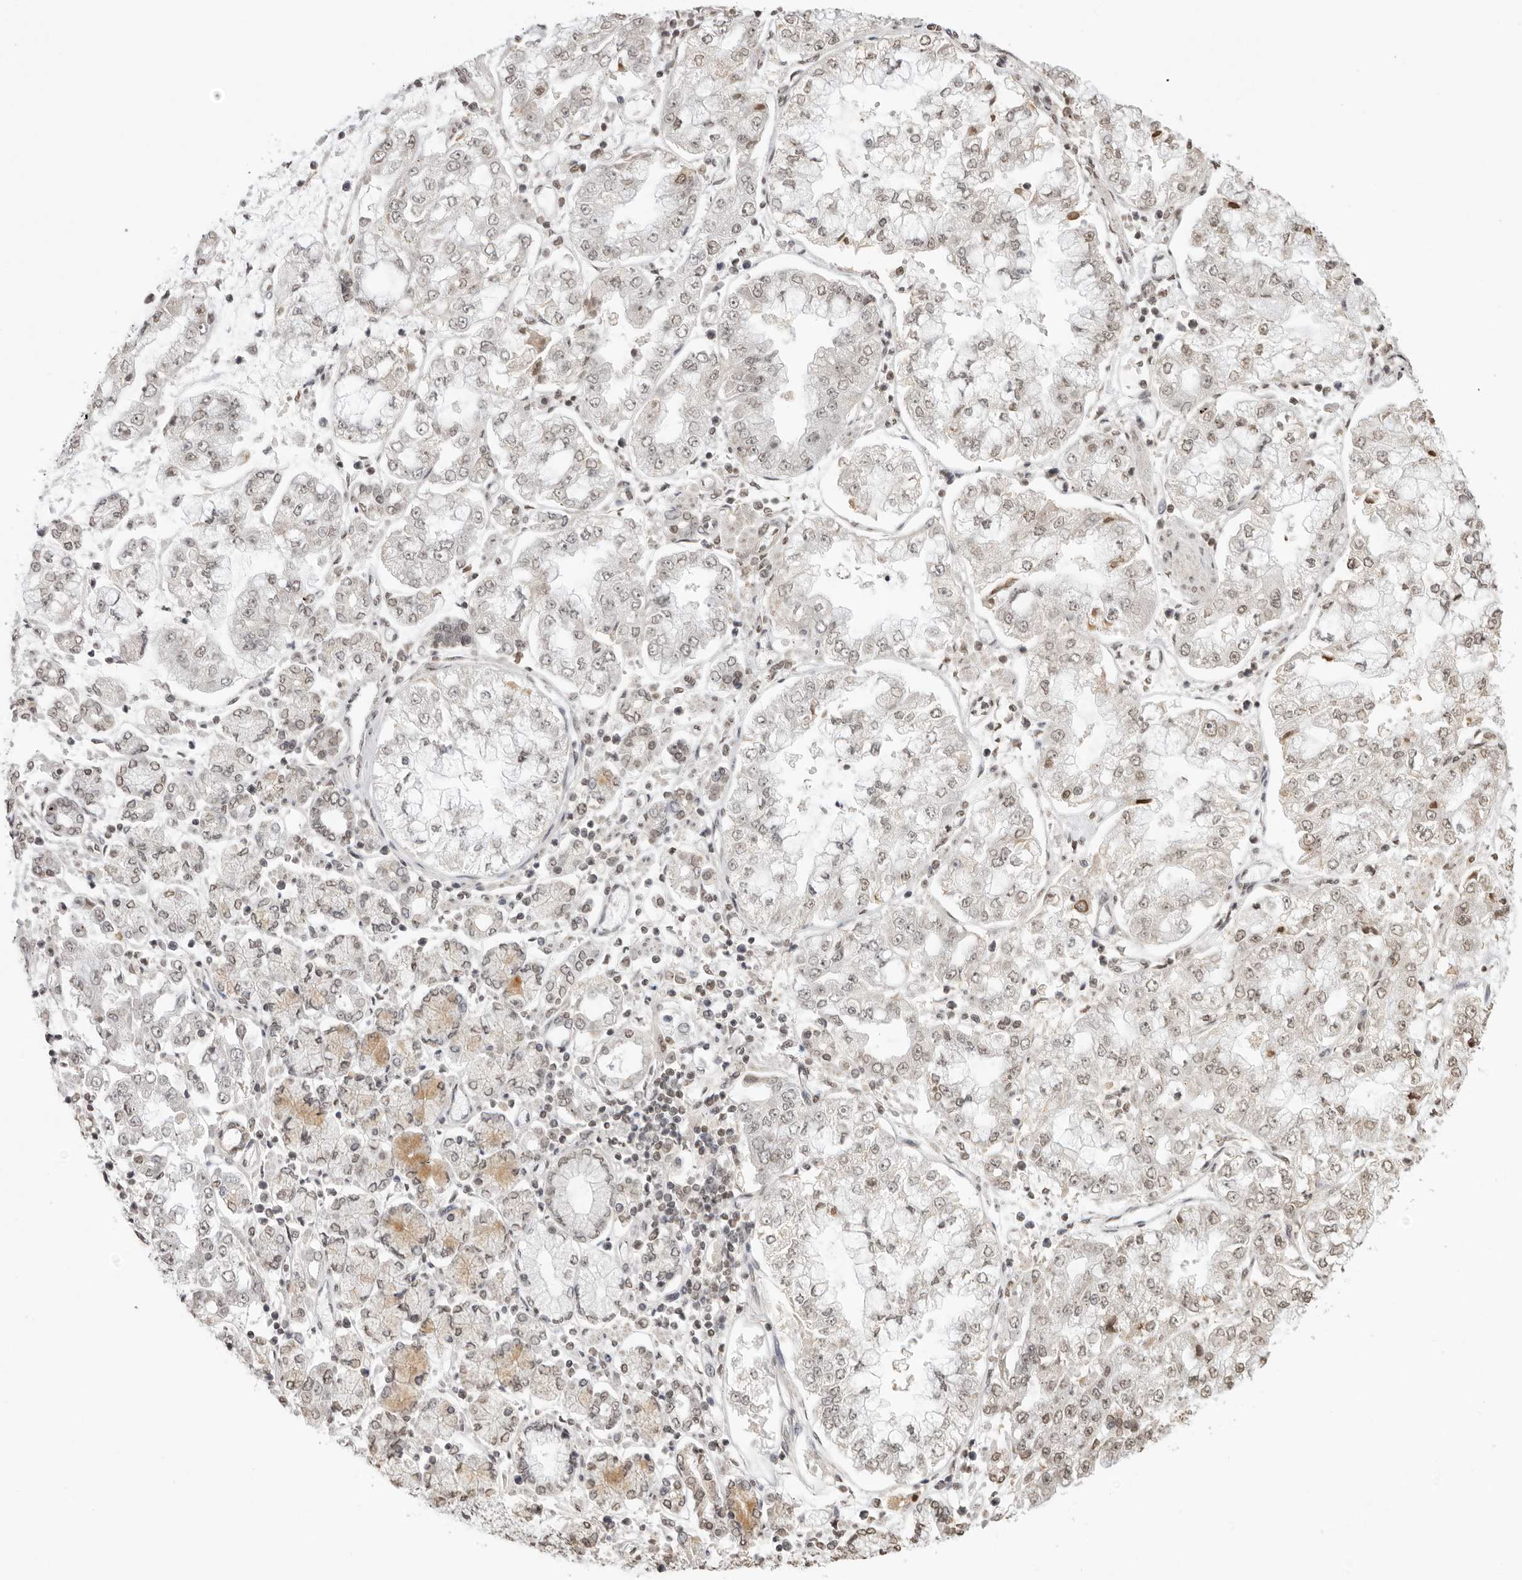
{"staining": {"intensity": "weak", "quantity": ">75%", "location": "nuclear"}, "tissue": "stomach cancer", "cell_type": "Tumor cells", "image_type": "cancer", "snomed": [{"axis": "morphology", "description": "Adenocarcinoma, NOS"}, {"axis": "topography", "description": "Stomach"}], "caption": "This histopathology image shows IHC staining of stomach cancer (adenocarcinoma), with low weak nuclear positivity in about >75% of tumor cells.", "gene": "RPA2", "patient": {"sex": "male", "age": 76}}